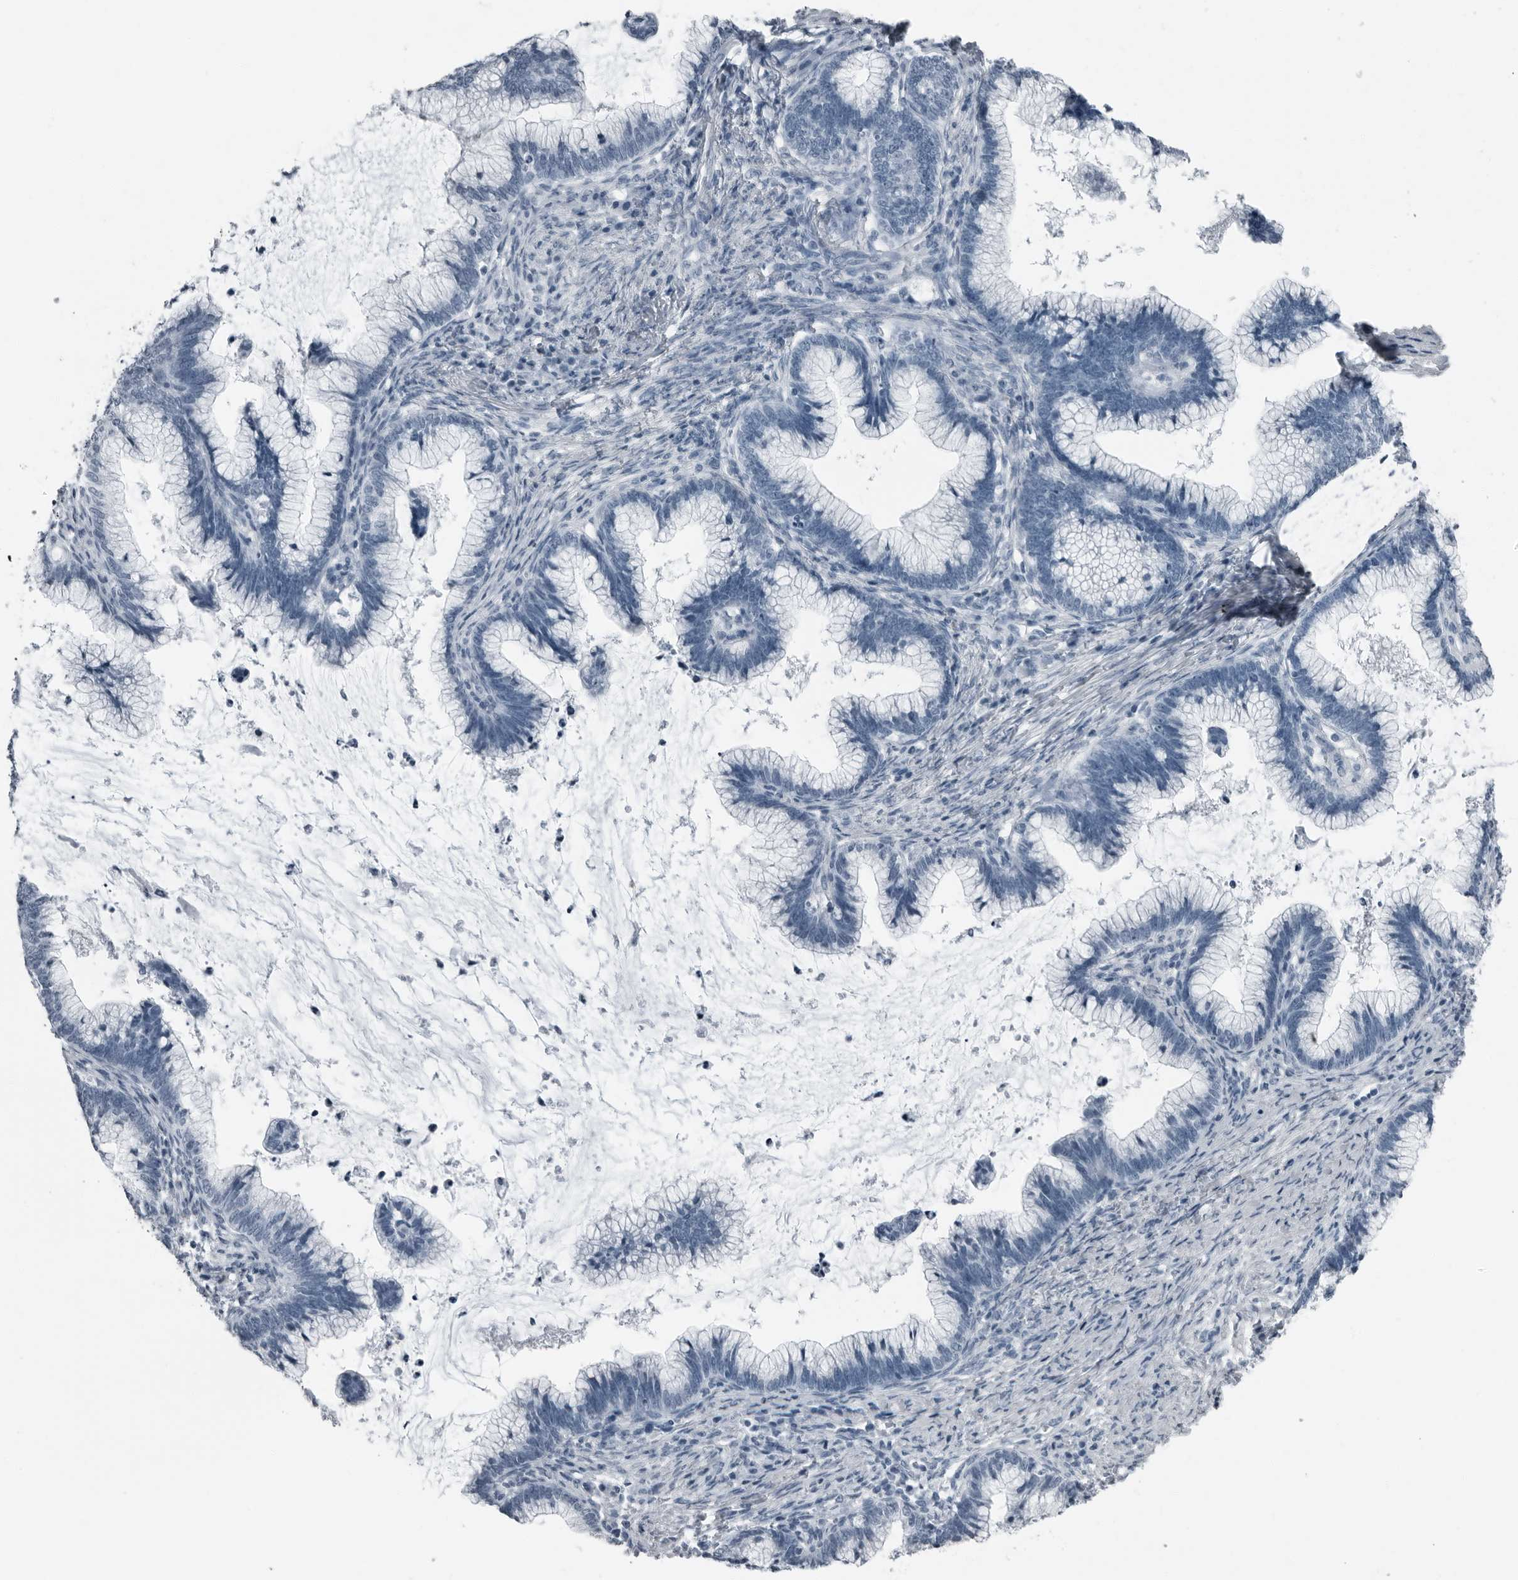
{"staining": {"intensity": "negative", "quantity": "none", "location": "none"}, "tissue": "cervical cancer", "cell_type": "Tumor cells", "image_type": "cancer", "snomed": [{"axis": "morphology", "description": "Adenocarcinoma, NOS"}, {"axis": "topography", "description": "Cervix"}], "caption": "Tumor cells show no significant protein positivity in cervical adenocarcinoma.", "gene": "PRSS1", "patient": {"sex": "female", "age": 36}}